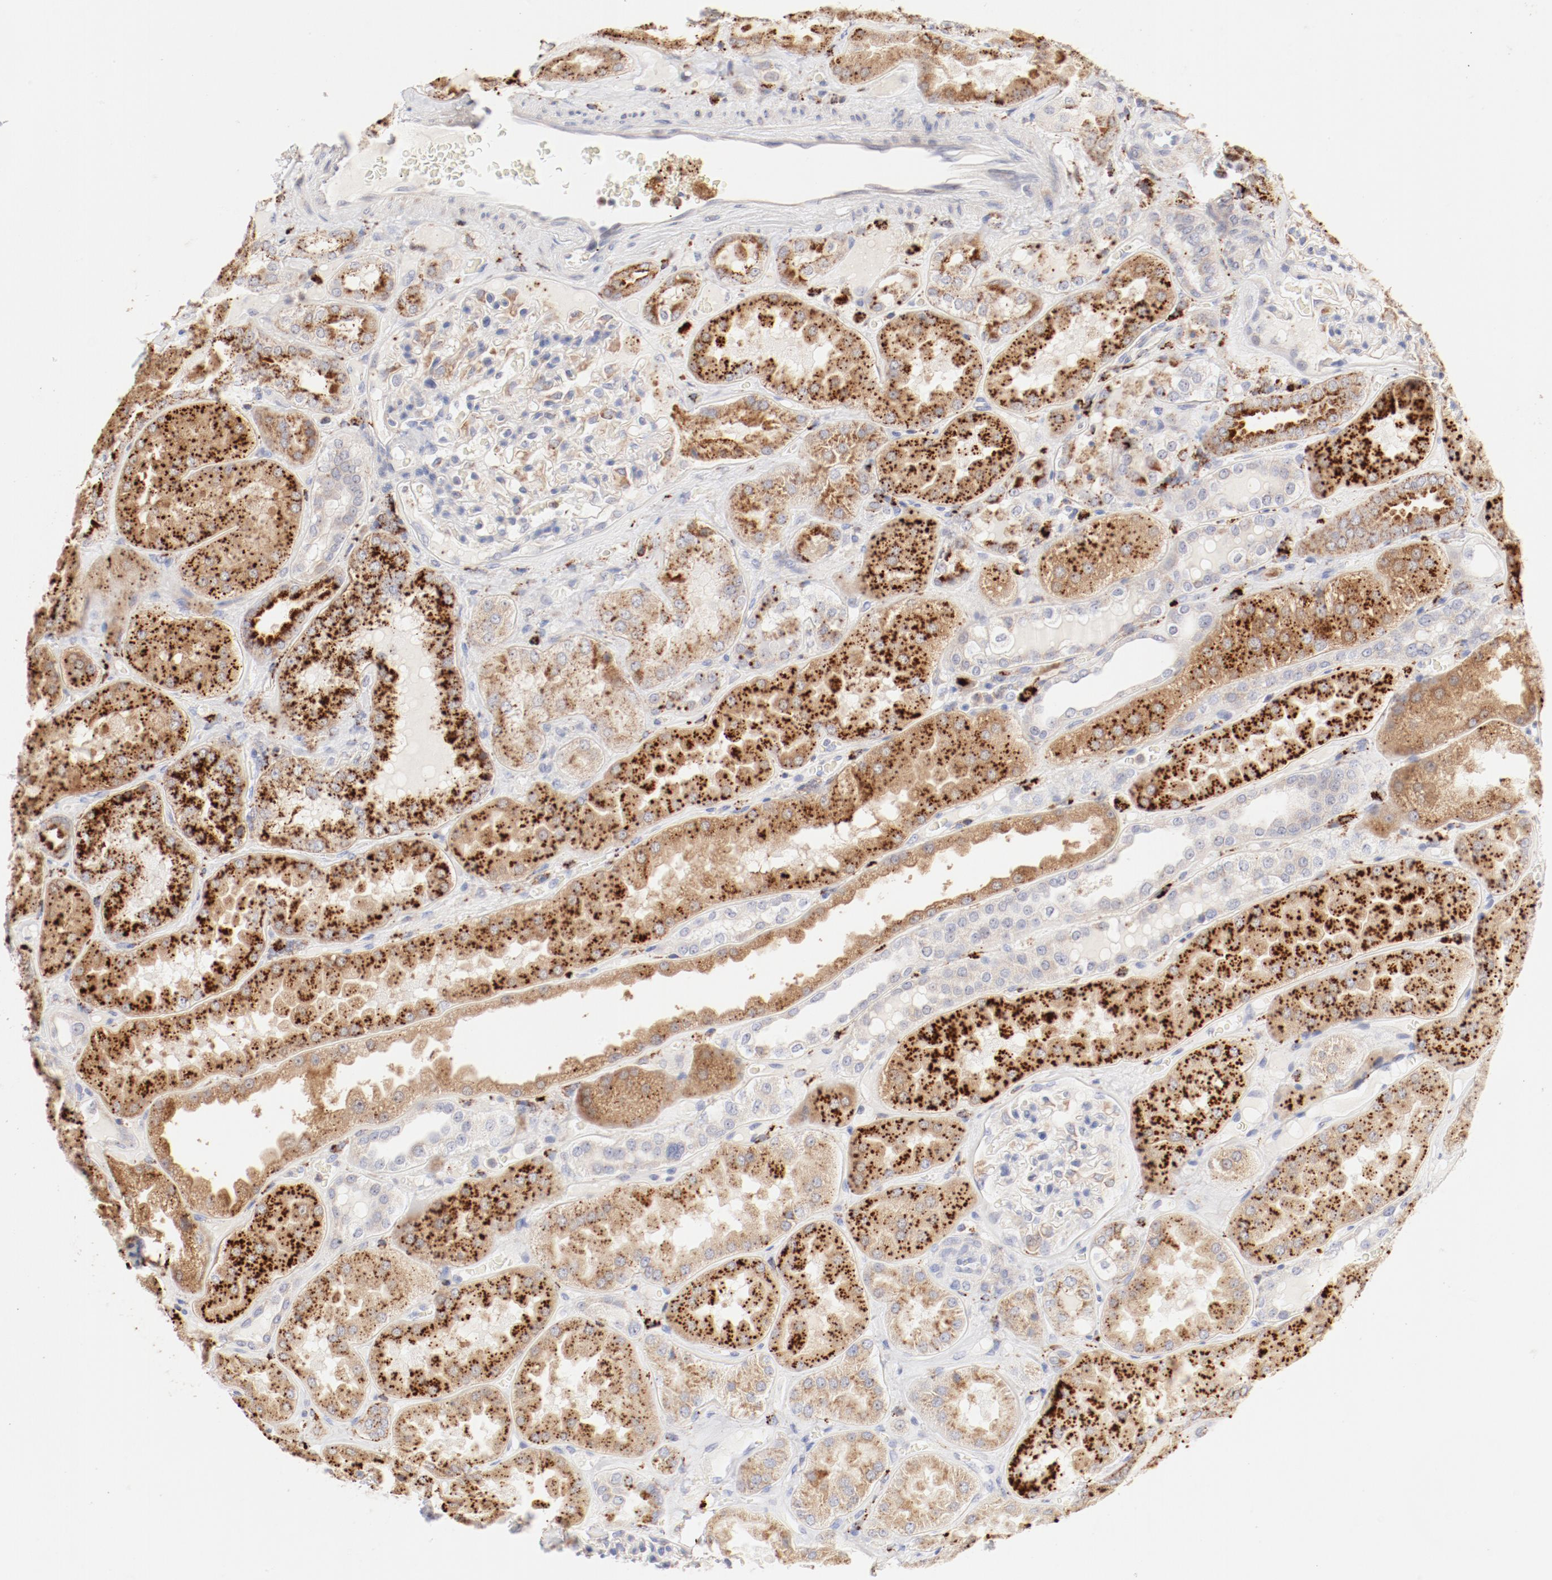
{"staining": {"intensity": "negative", "quantity": "none", "location": "none"}, "tissue": "kidney", "cell_type": "Cells in glomeruli", "image_type": "normal", "snomed": [{"axis": "morphology", "description": "Normal tissue, NOS"}, {"axis": "topography", "description": "Kidney"}], "caption": "IHC of normal kidney demonstrates no expression in cells in glomeruli.", "gene": "CTSH", "patient": {"sex": "female", "age": 56}}